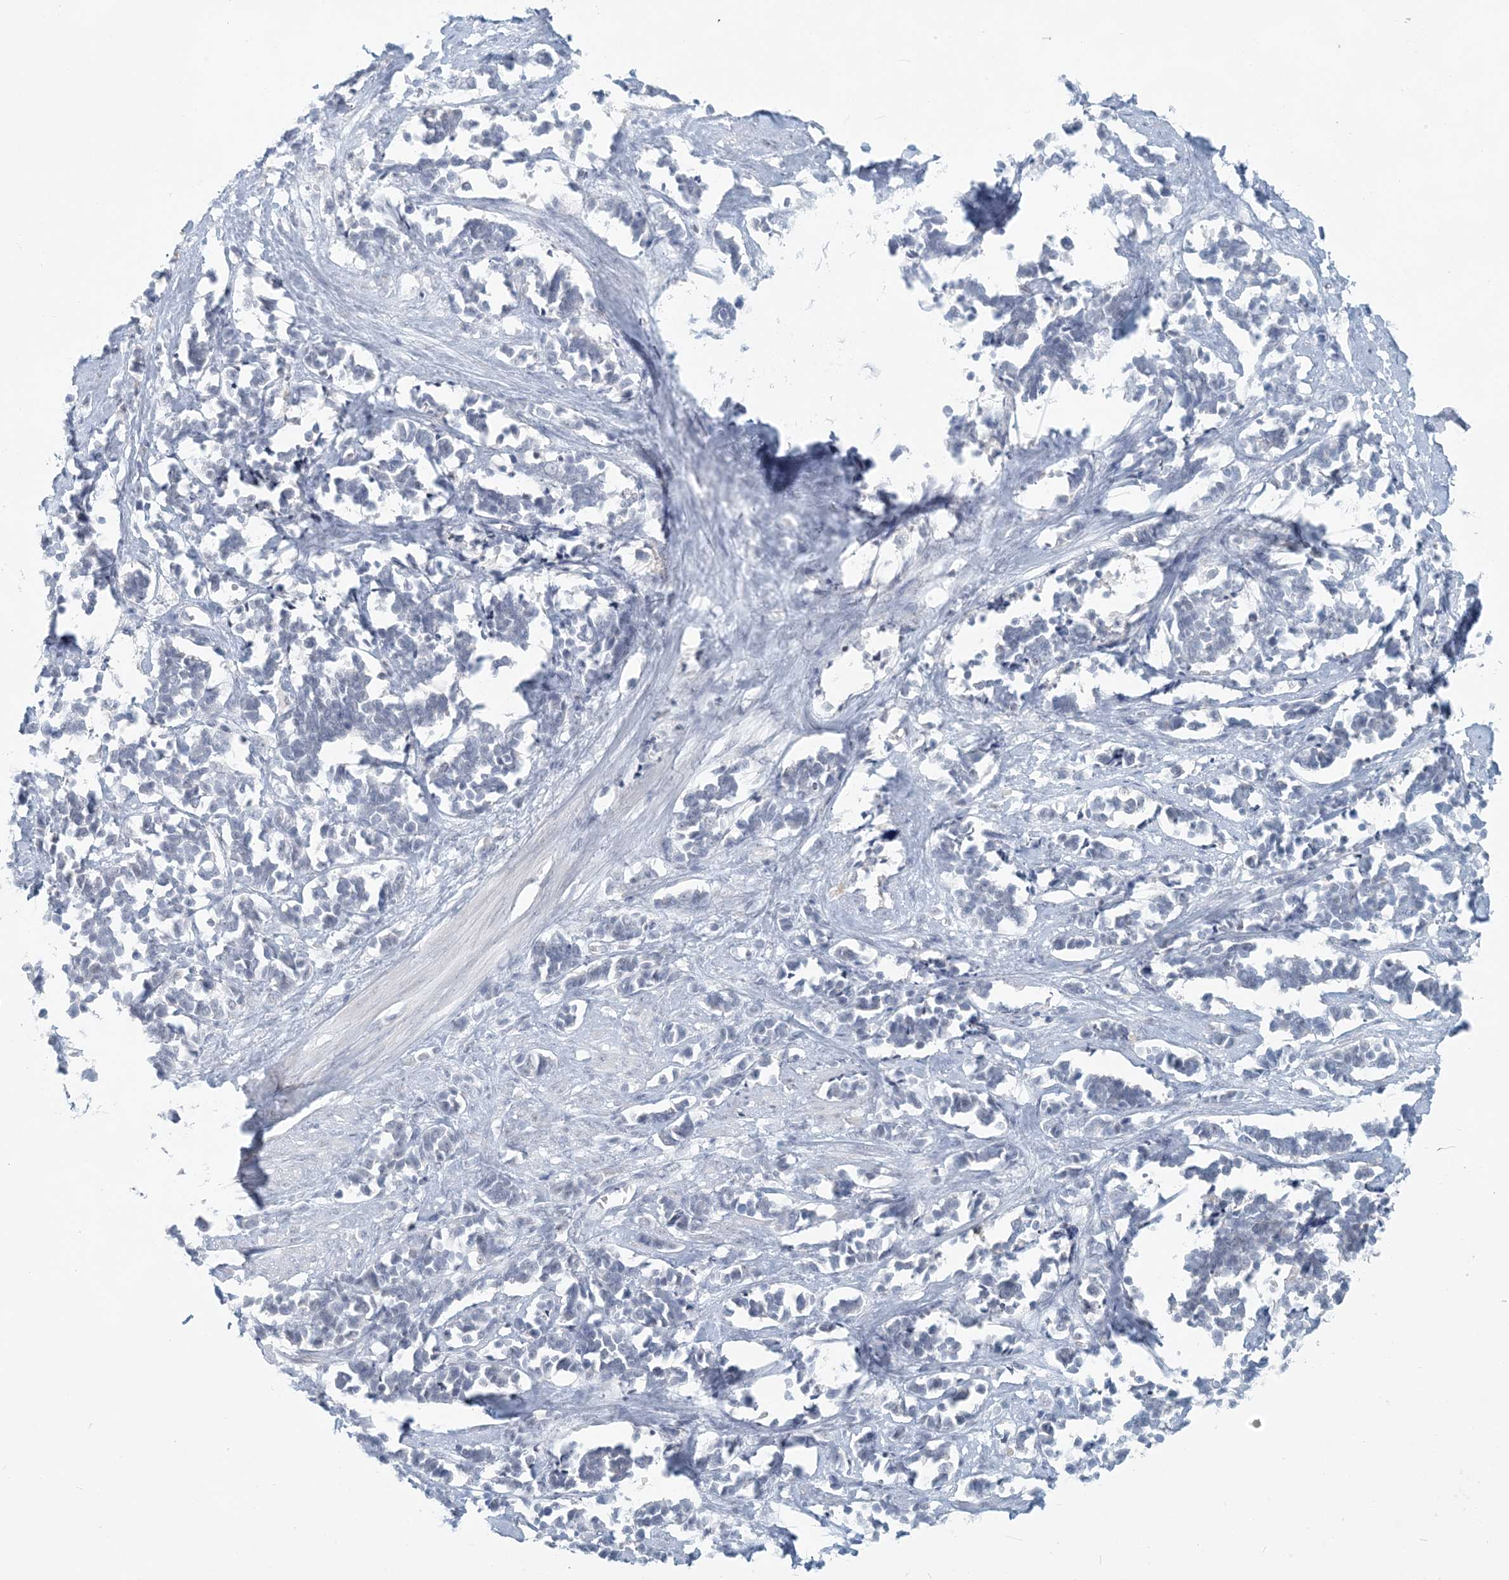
{"staining": {"intensity": "negative", "quantity": "none", "location": "none"}, "tissue": "cervical cancer", "cell_type": "Tumor cells", "image_type": "cancer", "snomed": [{"axis": "morphology", "description": "Normal tissue, NOS"}, {"axis": "morphology", "description": "Squamous cell carcinoma, NOS"}, {"axis": "topography", "description": "Cervix"}], "caption": "Micrograph shows no protein expression in tumor cells of cervical cancer (squamous cell carcinoma) tissue.", "gene": "SCML1", "patient": {"sex": "female", "age": 35}}